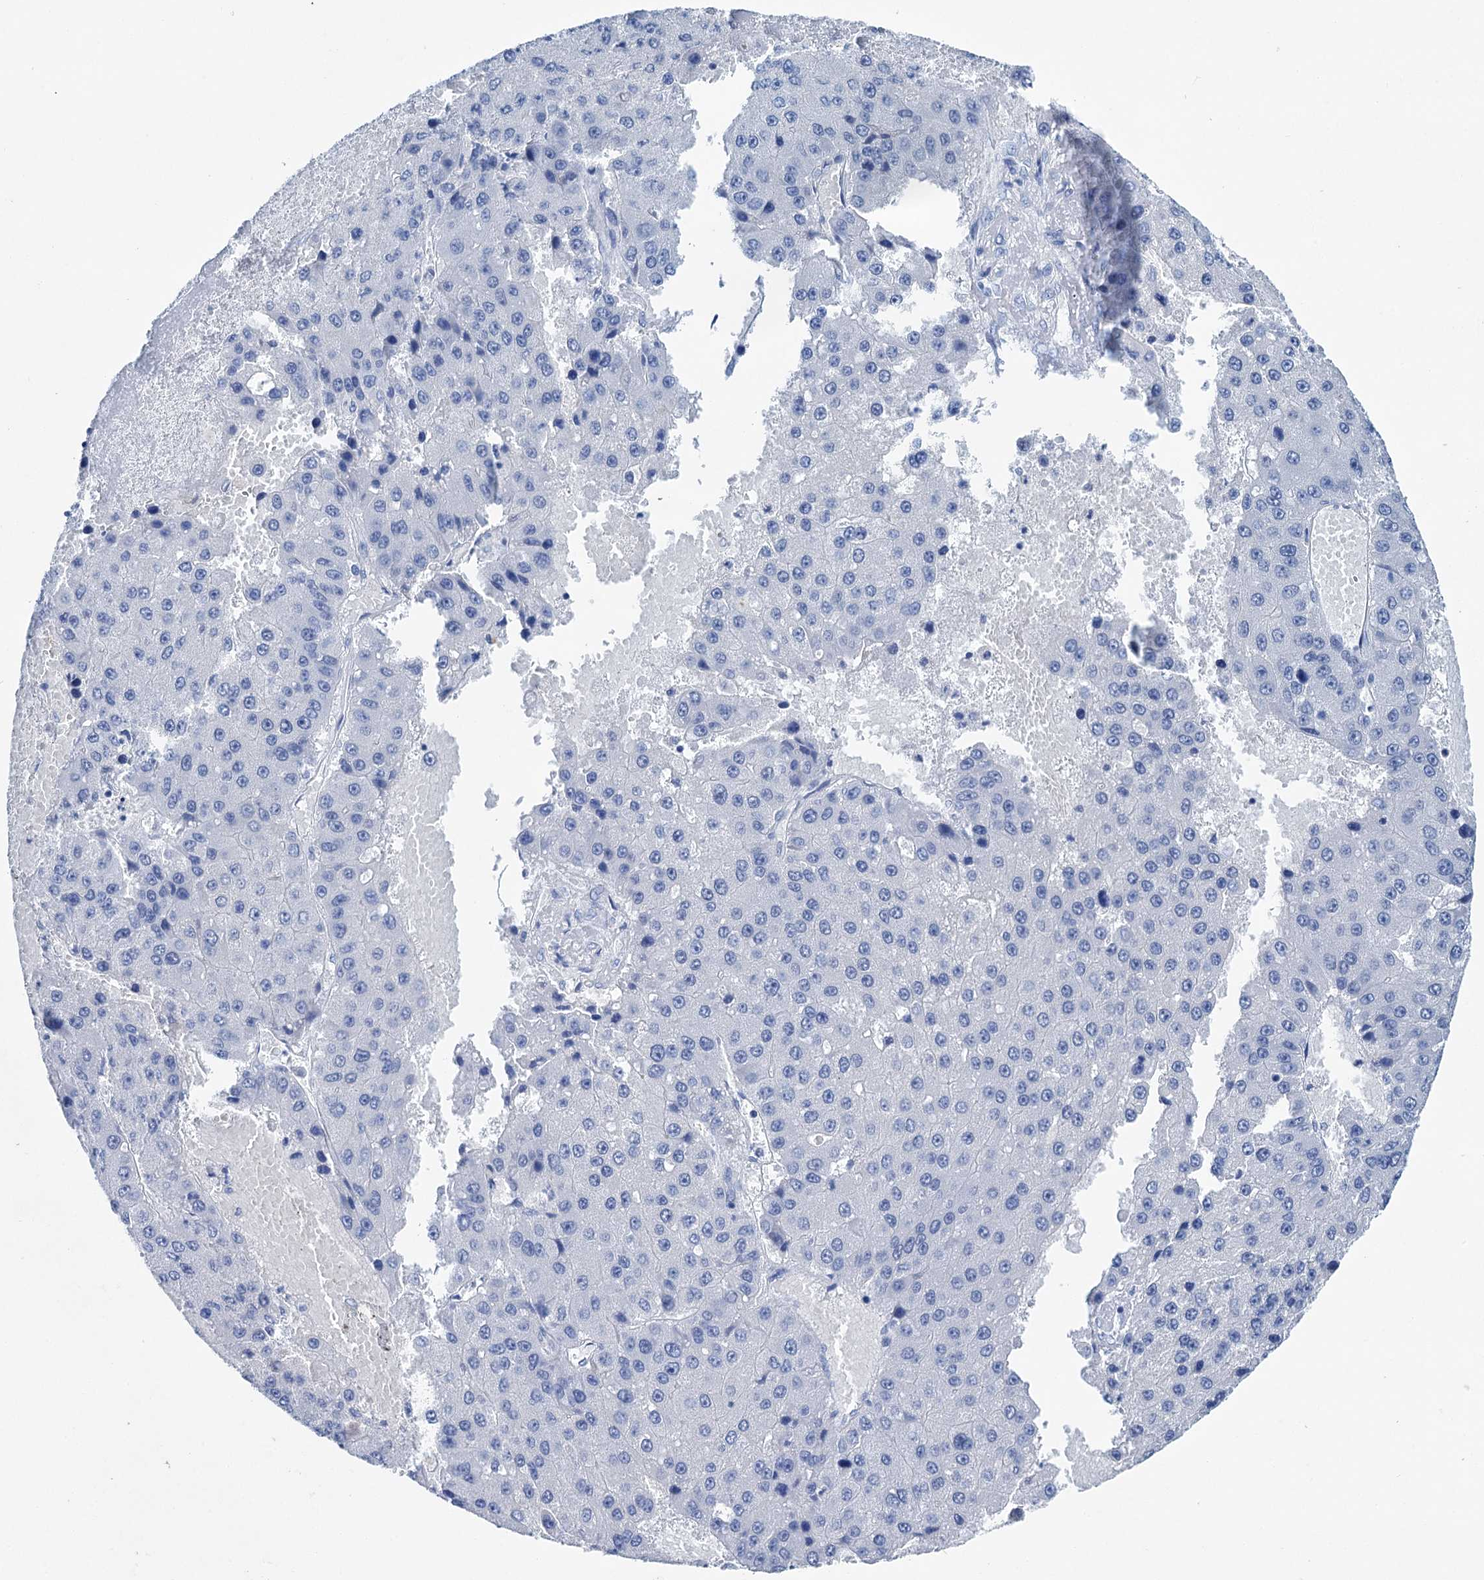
{"staining": {"intensity": "negative", "quantity": "none", "location": "none"}, "tissue": "liver cancer", "cell_type": "Tumor cells", "image_type": "cancer", "snomed": [{"axis": "morphology", "description": "Carcinoma, Hepatocellular, NOS"}, {"axis": "topography", "description": "Liver"}], "caption": "There is no significant staining in tumor cells of liver cancer.", "gene": "BRINP1", "patient": {"sex": "female", "age": 73}}